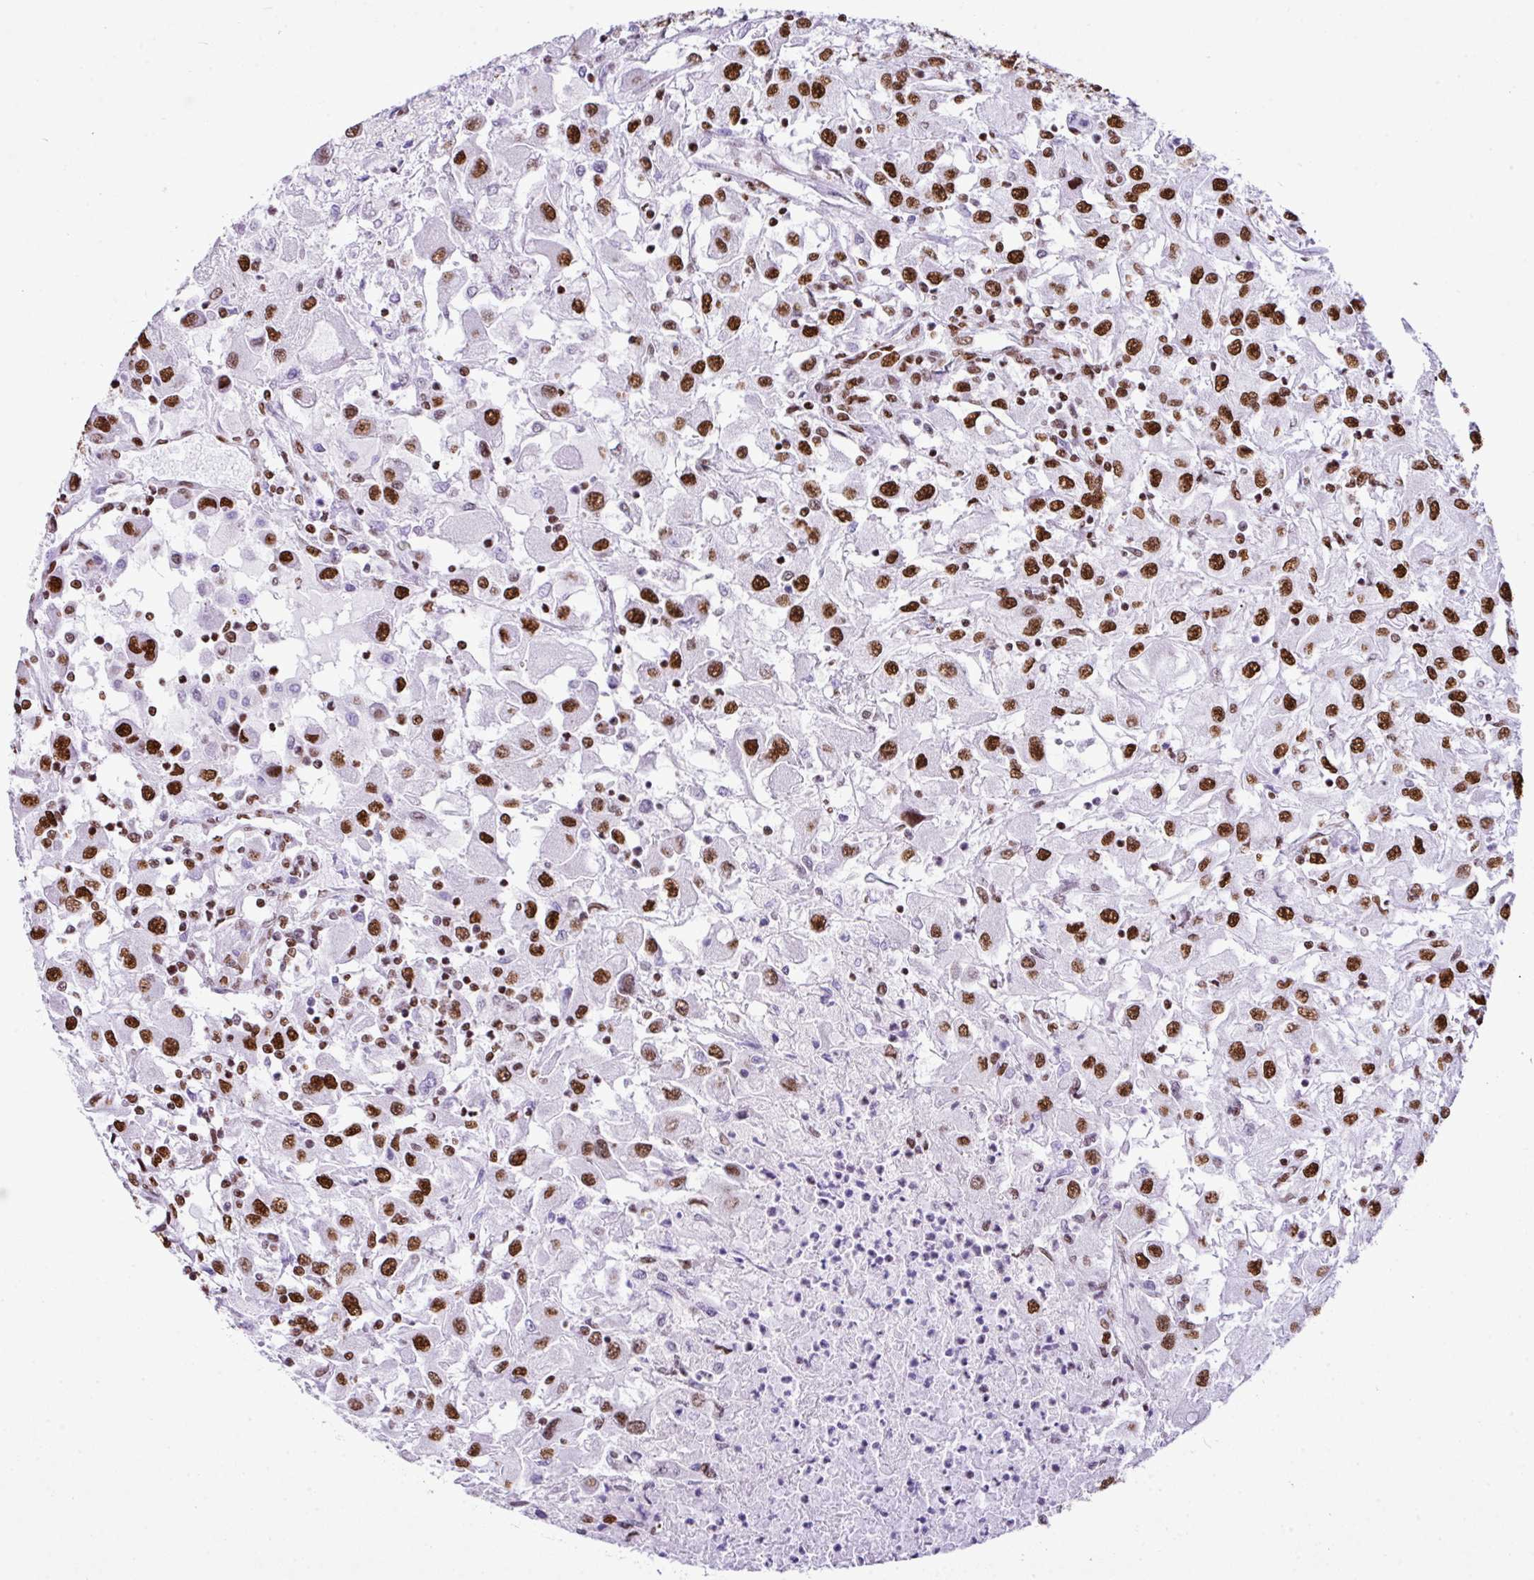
{"staining": {"intensity": "strong", "quantity": ">75%", "location": "nuclear"}, "tissue": "renal cancer", "cell_type": "Tumor cells", "image_type": "cancer", "snomed": [{"axis": "morphology", "description": "Adenocarcinoma, NOS"}, {"axis": "topography", "description": "Kidney"}], "caption": "Protein staining of renal cancer (adenocarcinoma) tissue shows strong nuclear staining in about >75% of tumor cells.", "gene": "RARG", "patient": {"sex": "female", "age": 67}}